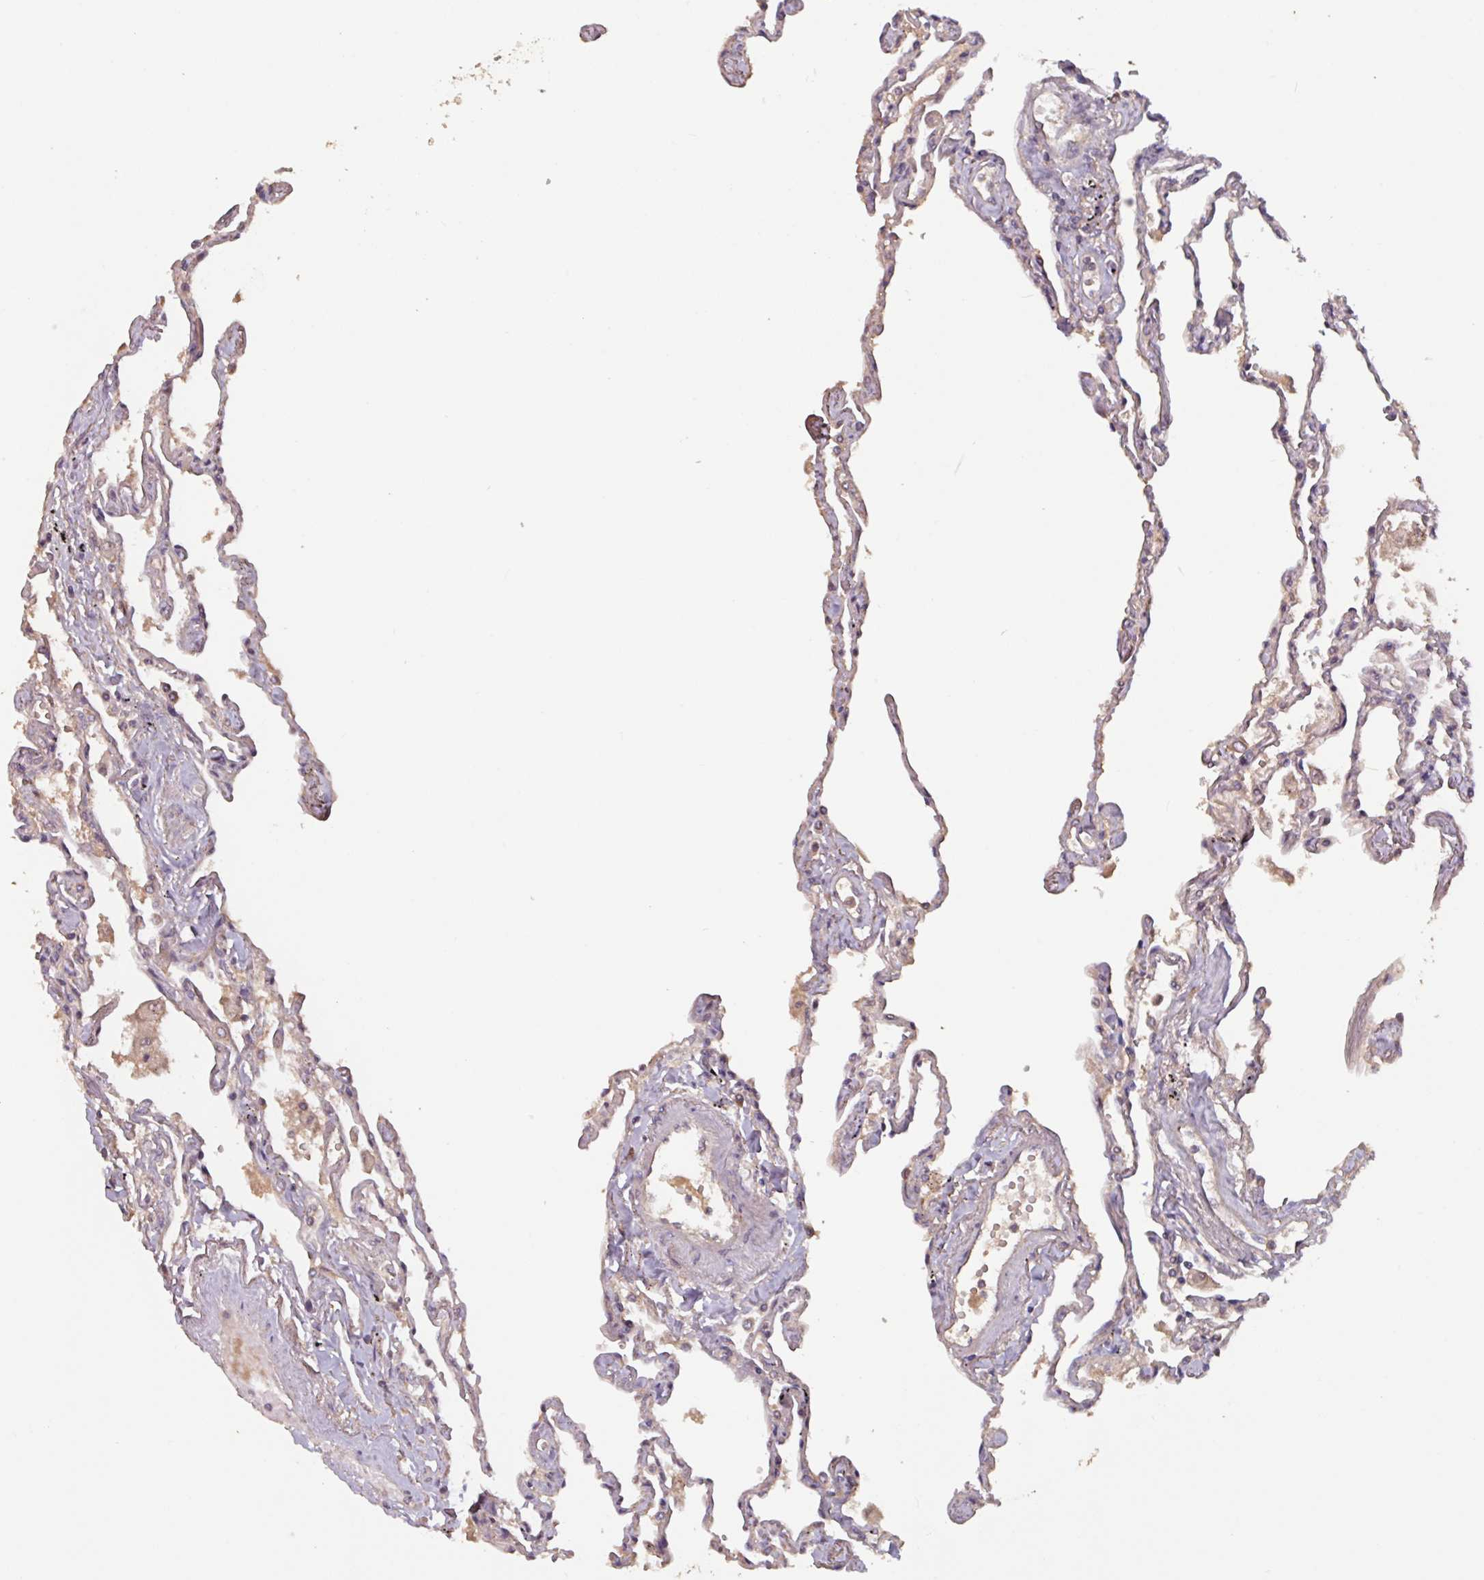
{"staining": {"intensity": "weak", "quantity": "<25%", "location": "cytoplasmic/membranous"}, "tissue": "lung", "cell_type": "Alveolar cells", "image_type": "normal", "snomed": [{"axis": "morphology", "description": "Normal tissue, NOS"}, {"axis": "topography", "description": "Lung"}], "caption": "There is no significant expression in alveolar cells of lung. Brightfield microscopy of immunohistochemistry stained with DAB (3,3'-diaminobenzidine) (brown) and hematoxylin (blue), captured at high magnification.", "gene": "TMEM88", "patient": {"sex": "female", "age": 67}}